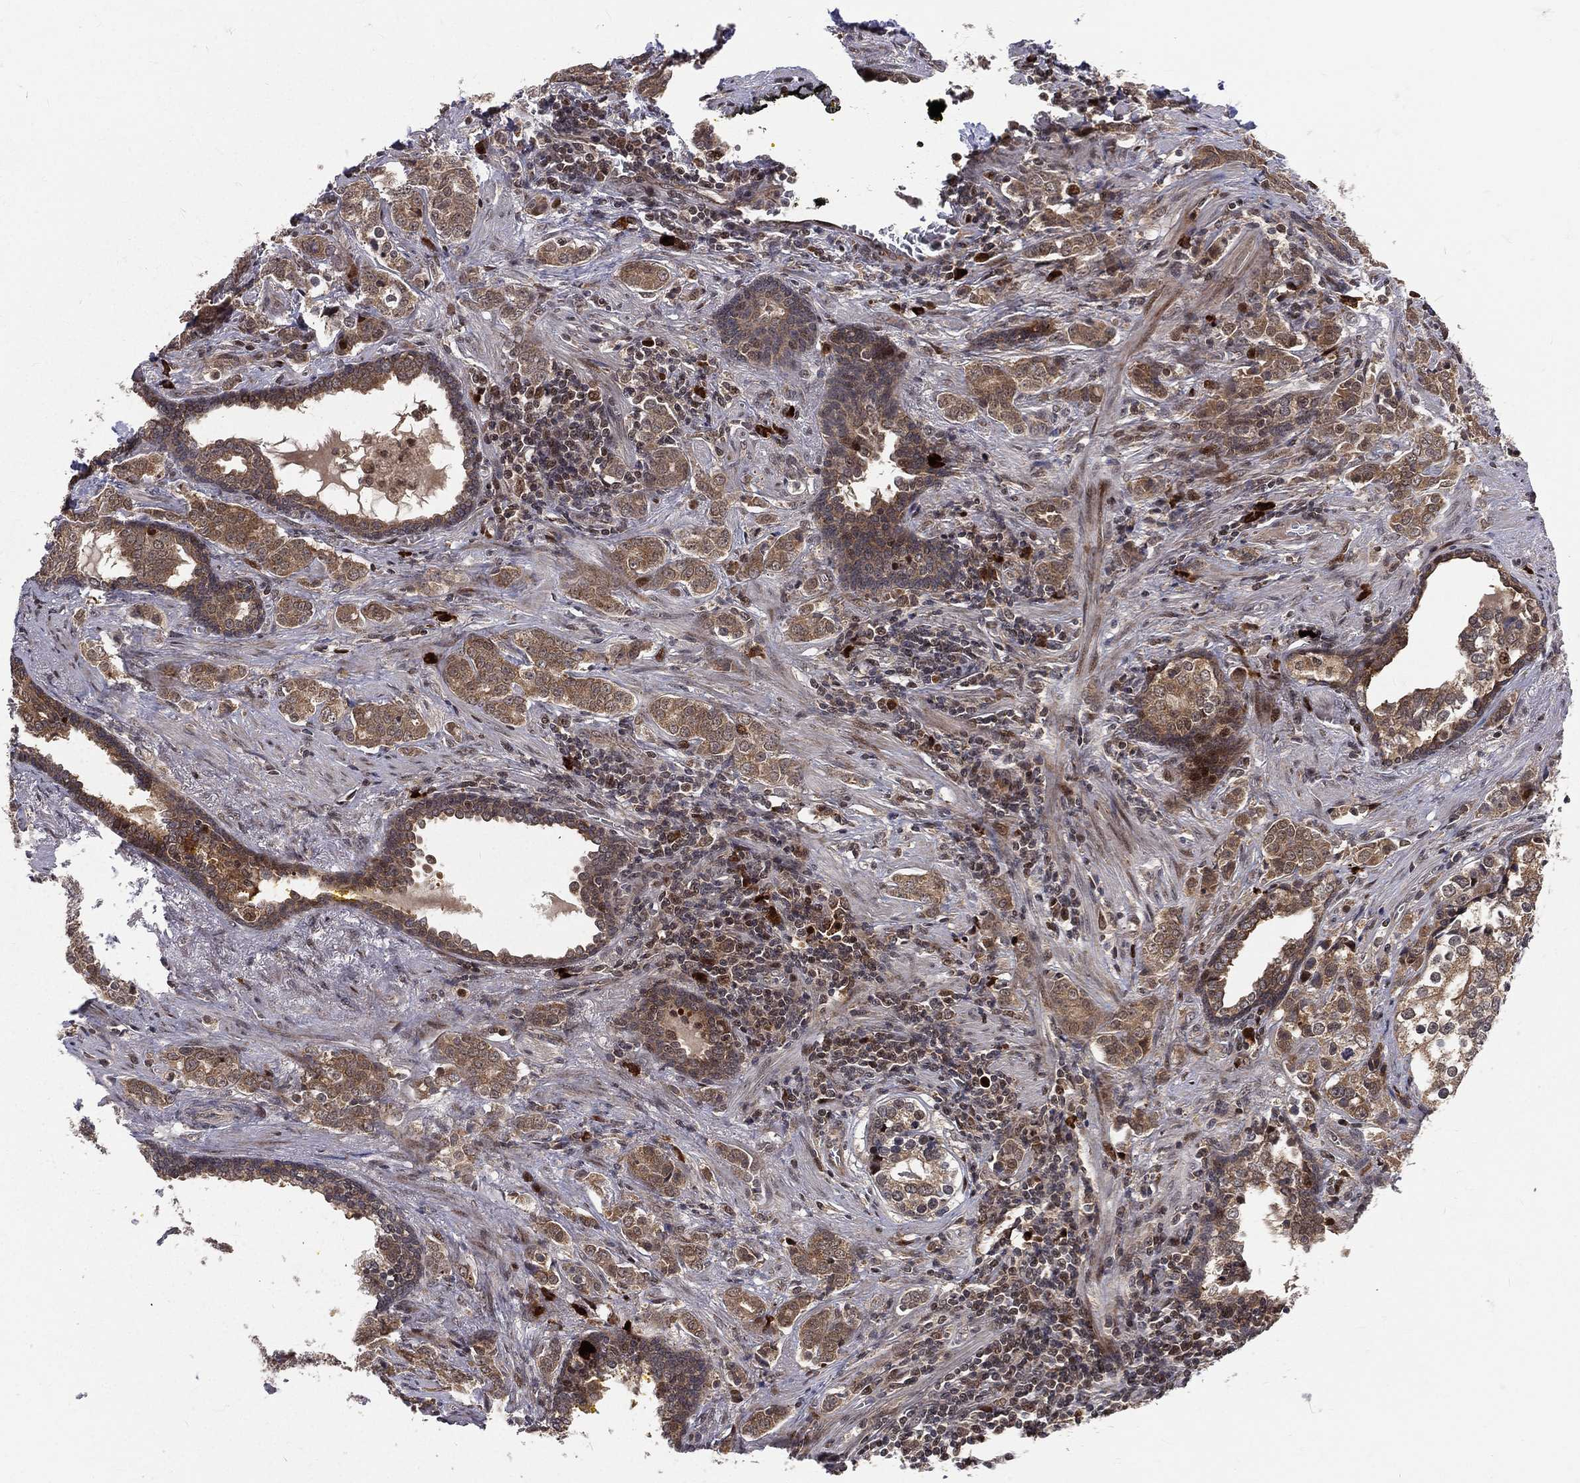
{"staining": {"intensity": "weak", "quantity": ">75%", "location": "cytoplasmic/membranous"}, "tissue": "prostate cancer", "cell_type": "Tumor cells", "image_type": "cancer", "snomed": [{"axis": "morphology", "description": "Adenocarcinoma, NOS"}, {"axis": "topography", "description": "Prostate and seminal vesicle, NOS"}], "caption": "Prostate cancer (adenocarcinoma) was stained to show a protein in brown. There is low levels of weak cytoplasmic/membranous staining in about >75% of tumor cells. The staining was performed using DAB (3,3'-diaminobenzidine), with brown indicating positive protein expression. Nuclei are stained blue with hematoxylin.", "gene": "MDM2", "patient": {"sex": "male", "age": 63}}